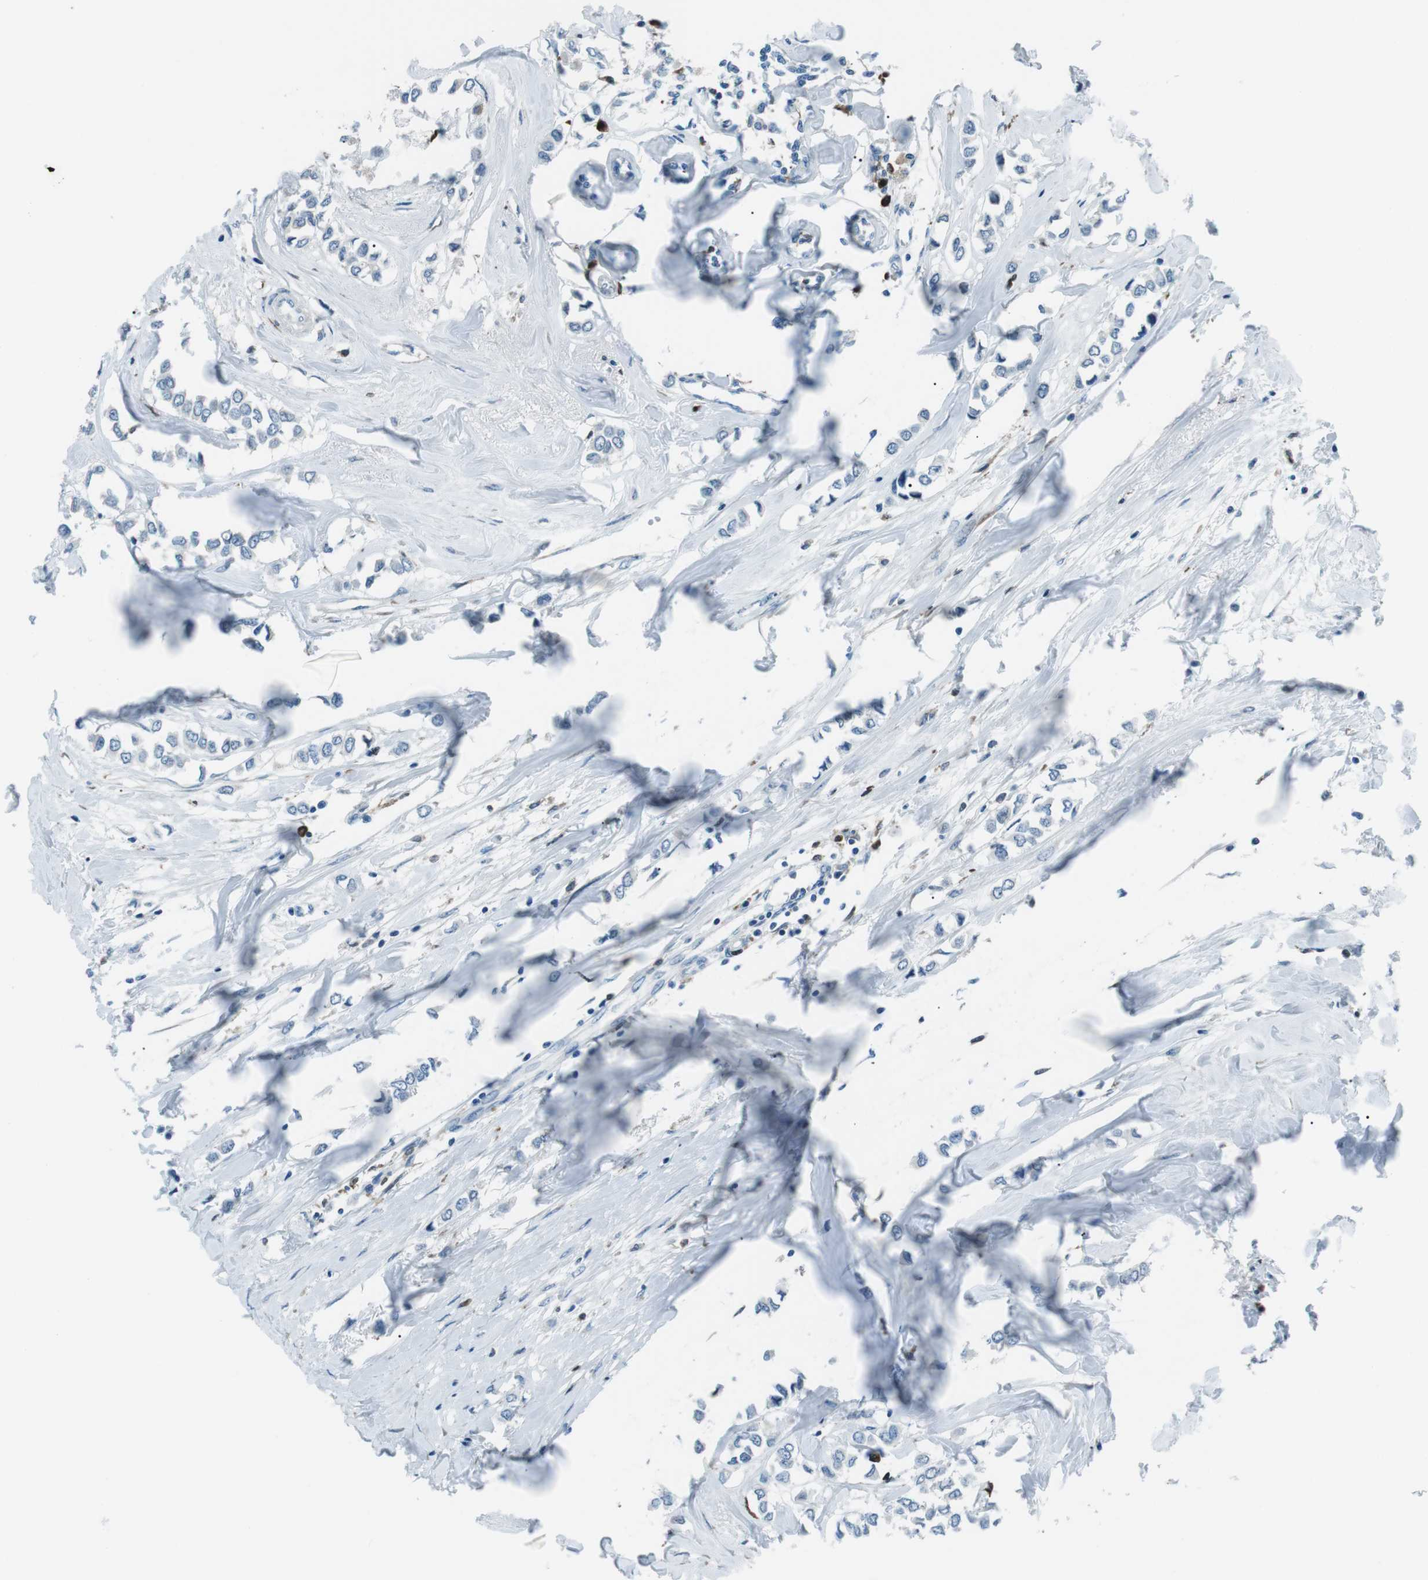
{"staining": {"intensity": "negative", "quantity": "none", "location": "none"}, "tissue": "breast cancer", "cell_type": "Tumor cells", "image_type": "cancer", "snomed": [{"axis": "morphology", "description": "Lobular carcinoma"}, {"axis": "topography", "description": "Breast"}], "caption": "Human lobular carcinoma (breast) stained for a protein using immunohistochemistry (IHC) reveals no staining in tumor cells.", "gene": "BLNK", "patient": {"sex": "female", "age": 51}}